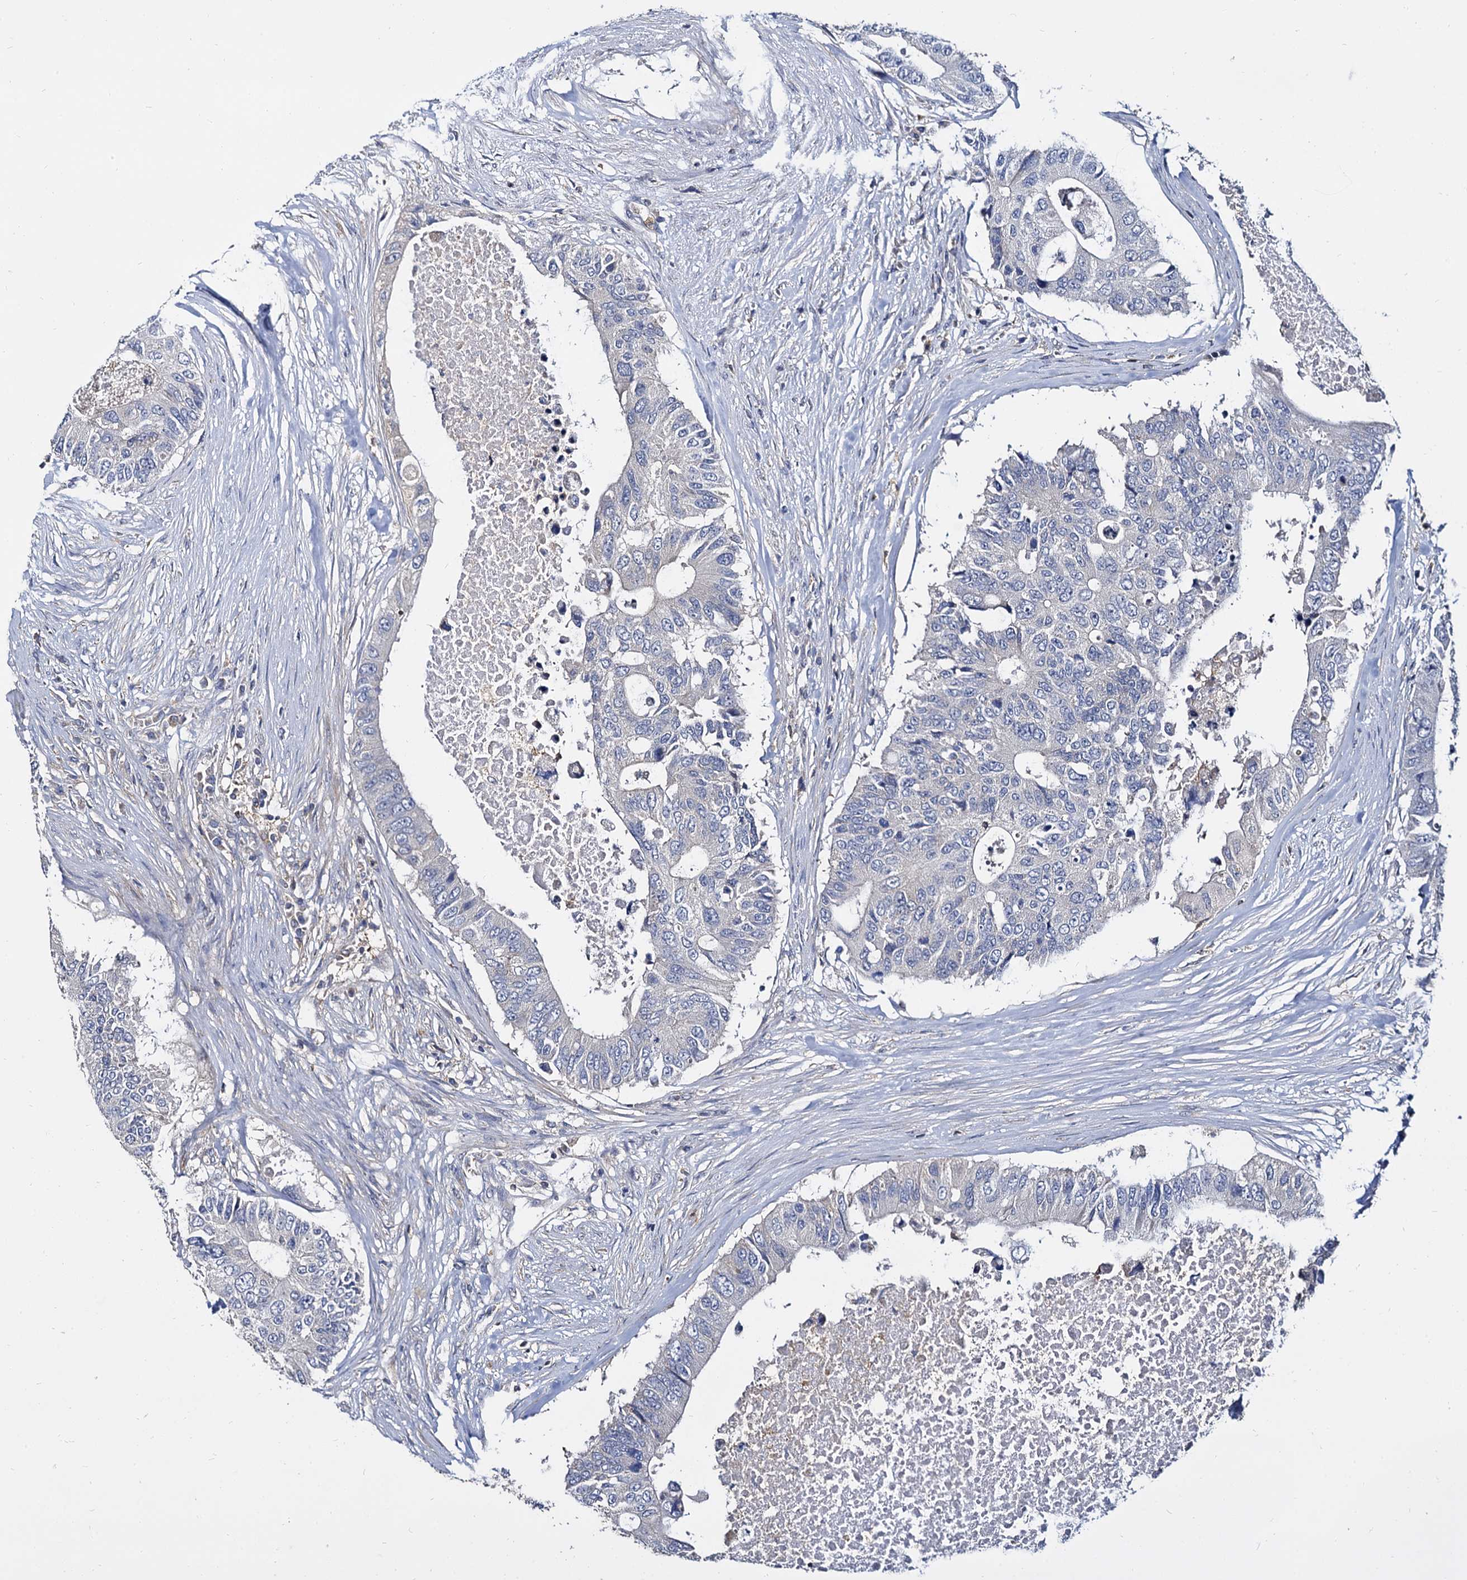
{"staining": {"intensity": "negative", "quantity": "none", "location": "none"}, "tissue": "colorectal cancer", "cell_type": "Tumor cells", "image_type": "cancer", "snomed": [{"axis": "morphology", "description": "Adenocarcinoma, NOS"}, {"axis": "topography", "description": "Colon"}], "caption": "Tumor cells are negative for protein expression in human colorectal cancer (adenocarcinoma). The staining was performed using DAB (3,3'-diaminobenzidine) to visualize the protein expression in brown, while the nuclei were stained in blue with hematoxylin (Magnification: 20x).", "gene": "ANKRD13A", "patient": {"sex": "male", "age": 71}}